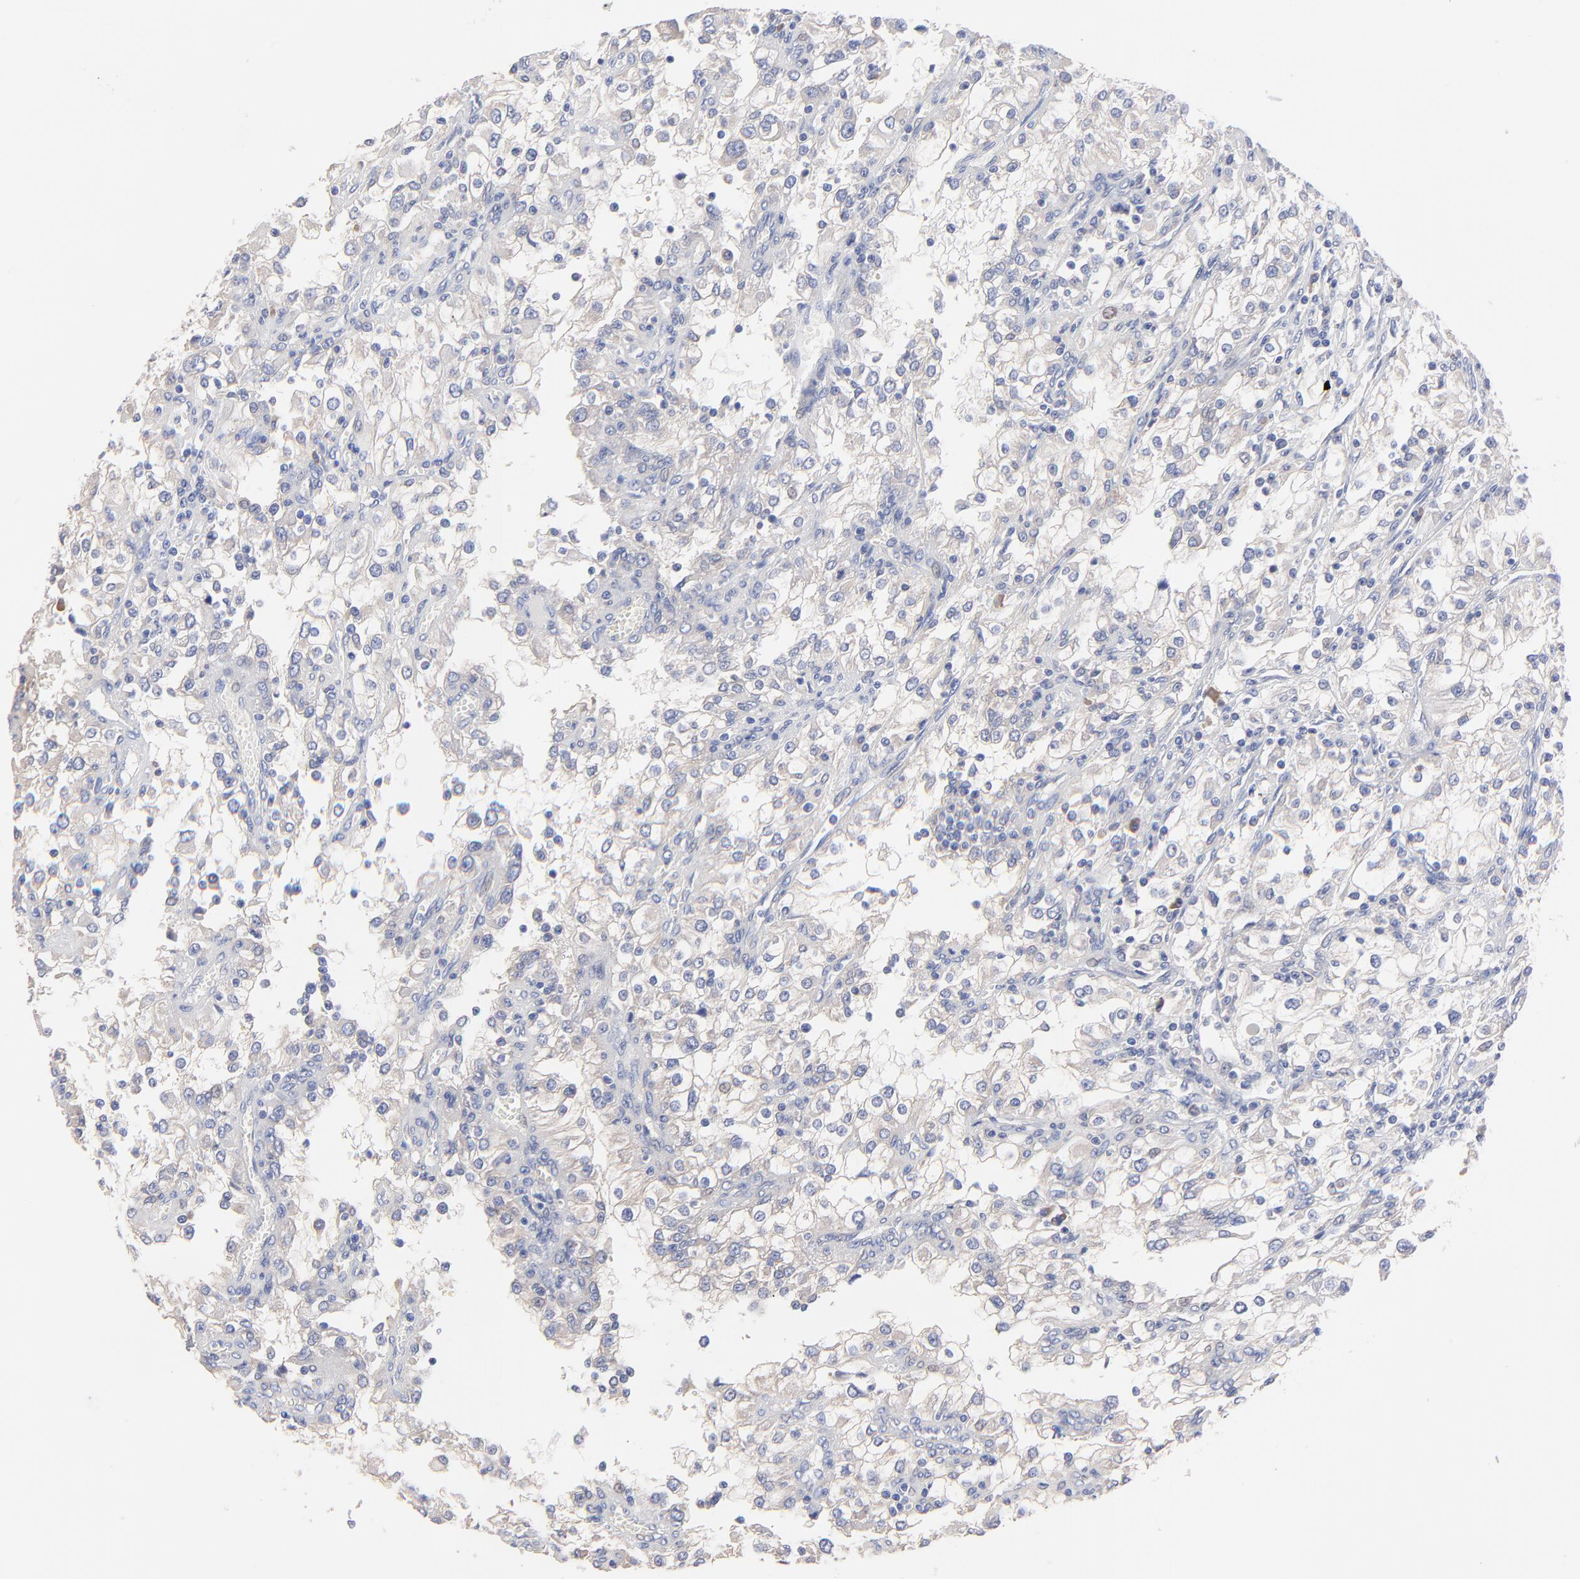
{"staining": {"intensity": "negative", "quantity": "none", "location": "none"}, "tissue": "renal cancer", "cell_type": "Tumor cells", "image_type": "cancer", "snomed": [{"axis": "morphology", "description": "Adenocarcinoma, NOS"}, {"axis": "topography", "description": "Kidney"}], "caption": "Tumor cells show no significant protein expression in renal cancer. The staining was performed using DAB (3,3'-diaminobenzidine) to visualize the protein expression in brown, while the nuclei were stained in blue with hematoxylin (Magnification: 20x).", "gene": "PPFIBP2", "patient": {"sex": "female", "age": 52}}